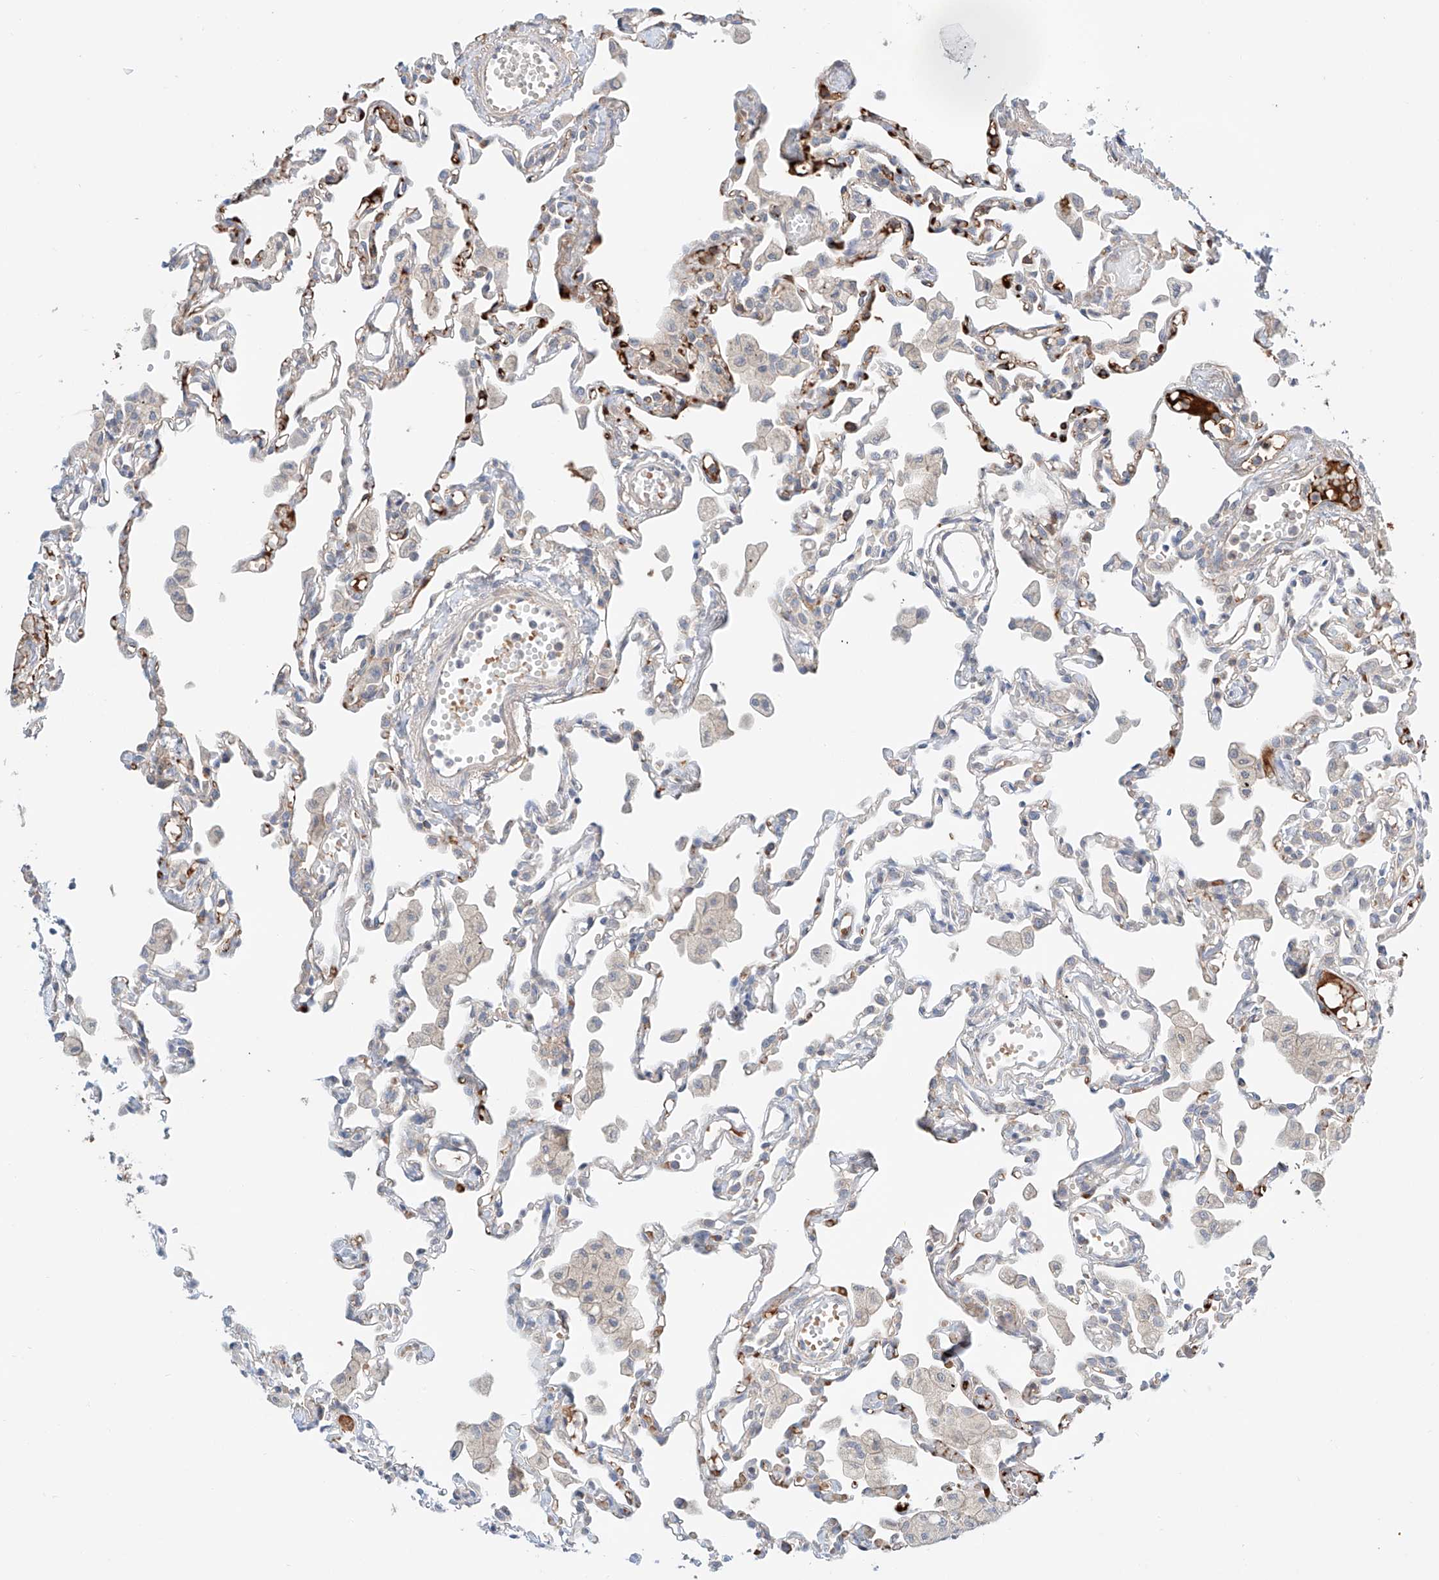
{"staining": {"intensity": "negative", "quantity": "none", "location": "none"}, "tissue": "lung", "cell_type": "Alveolar cells", "image_type": "normal", "snomed": [{"axis": "morphology", "description": "Normal tissue, NOS"}, {"axis": "topography", "description": "Bronchus"}, {"axis": "topography", "description": "Lung"}], "caption": "An immunohistochemistry (IHC) image of unremarkable lung is shown. There is no staining in alveolar cells of lung.", "gene": "PGGT1B", "patient": {"sex": "female", "age": 49}}